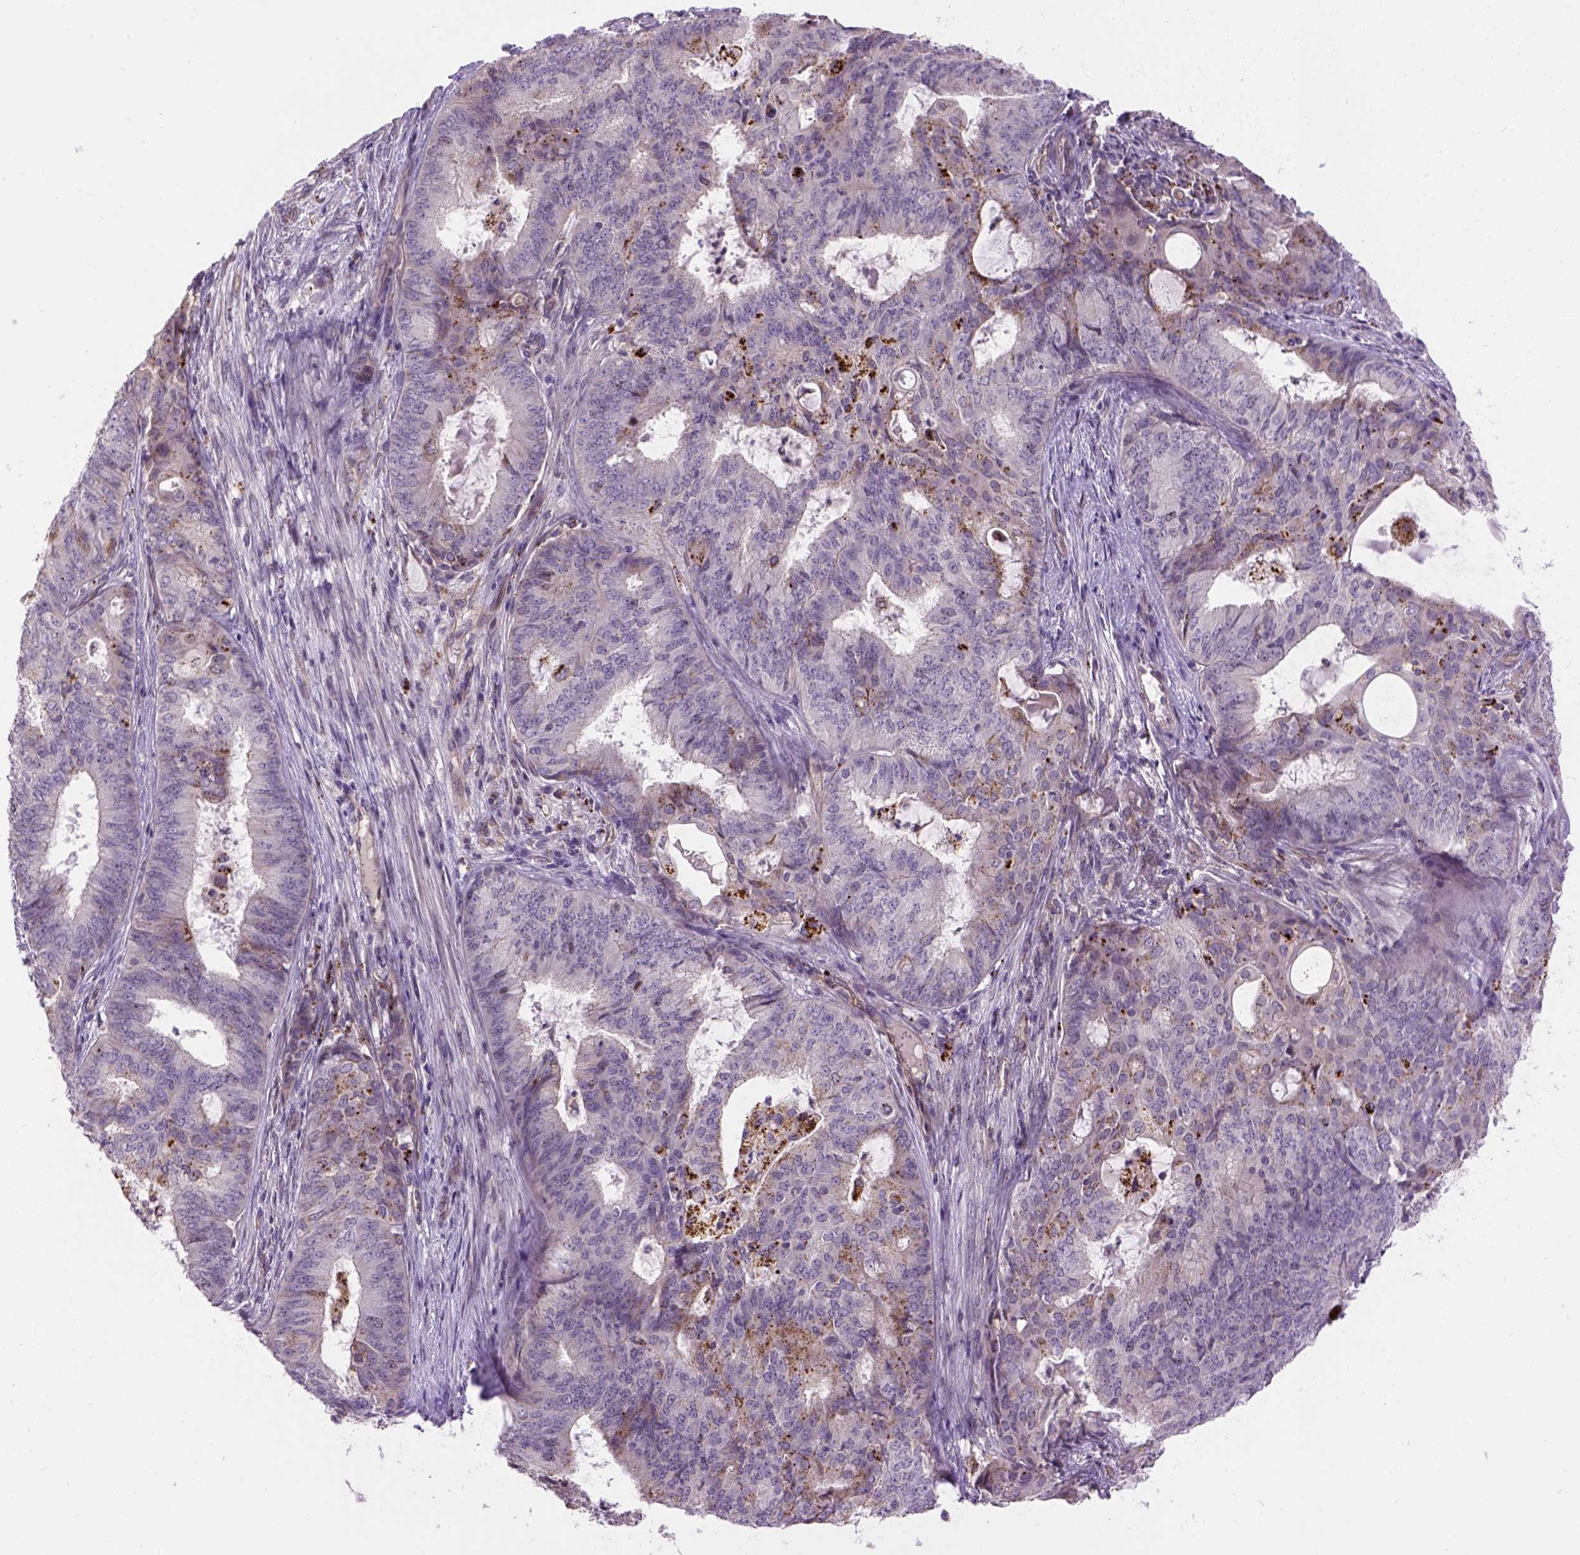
{"staining": {"intensity": "negative", "quantity": "none", "location": "none"}, "tissue": "endometrial cancer", "cell_type": "Tumor cells", "image_type": "cancer", "snomed": [{"axis": "morphology", "description": "Adenocarcinoma, NOS"}, {"axis": "topography", "description": "Endometrium"}], "caption": "Endometrial cancer (adenocarcinoma) stained for a protein using immunohistochemistry (IHC) demonstrates no positivity tumor cells.", "gene": "KAZN", "patient": {"sex": "female", "age": 62}}